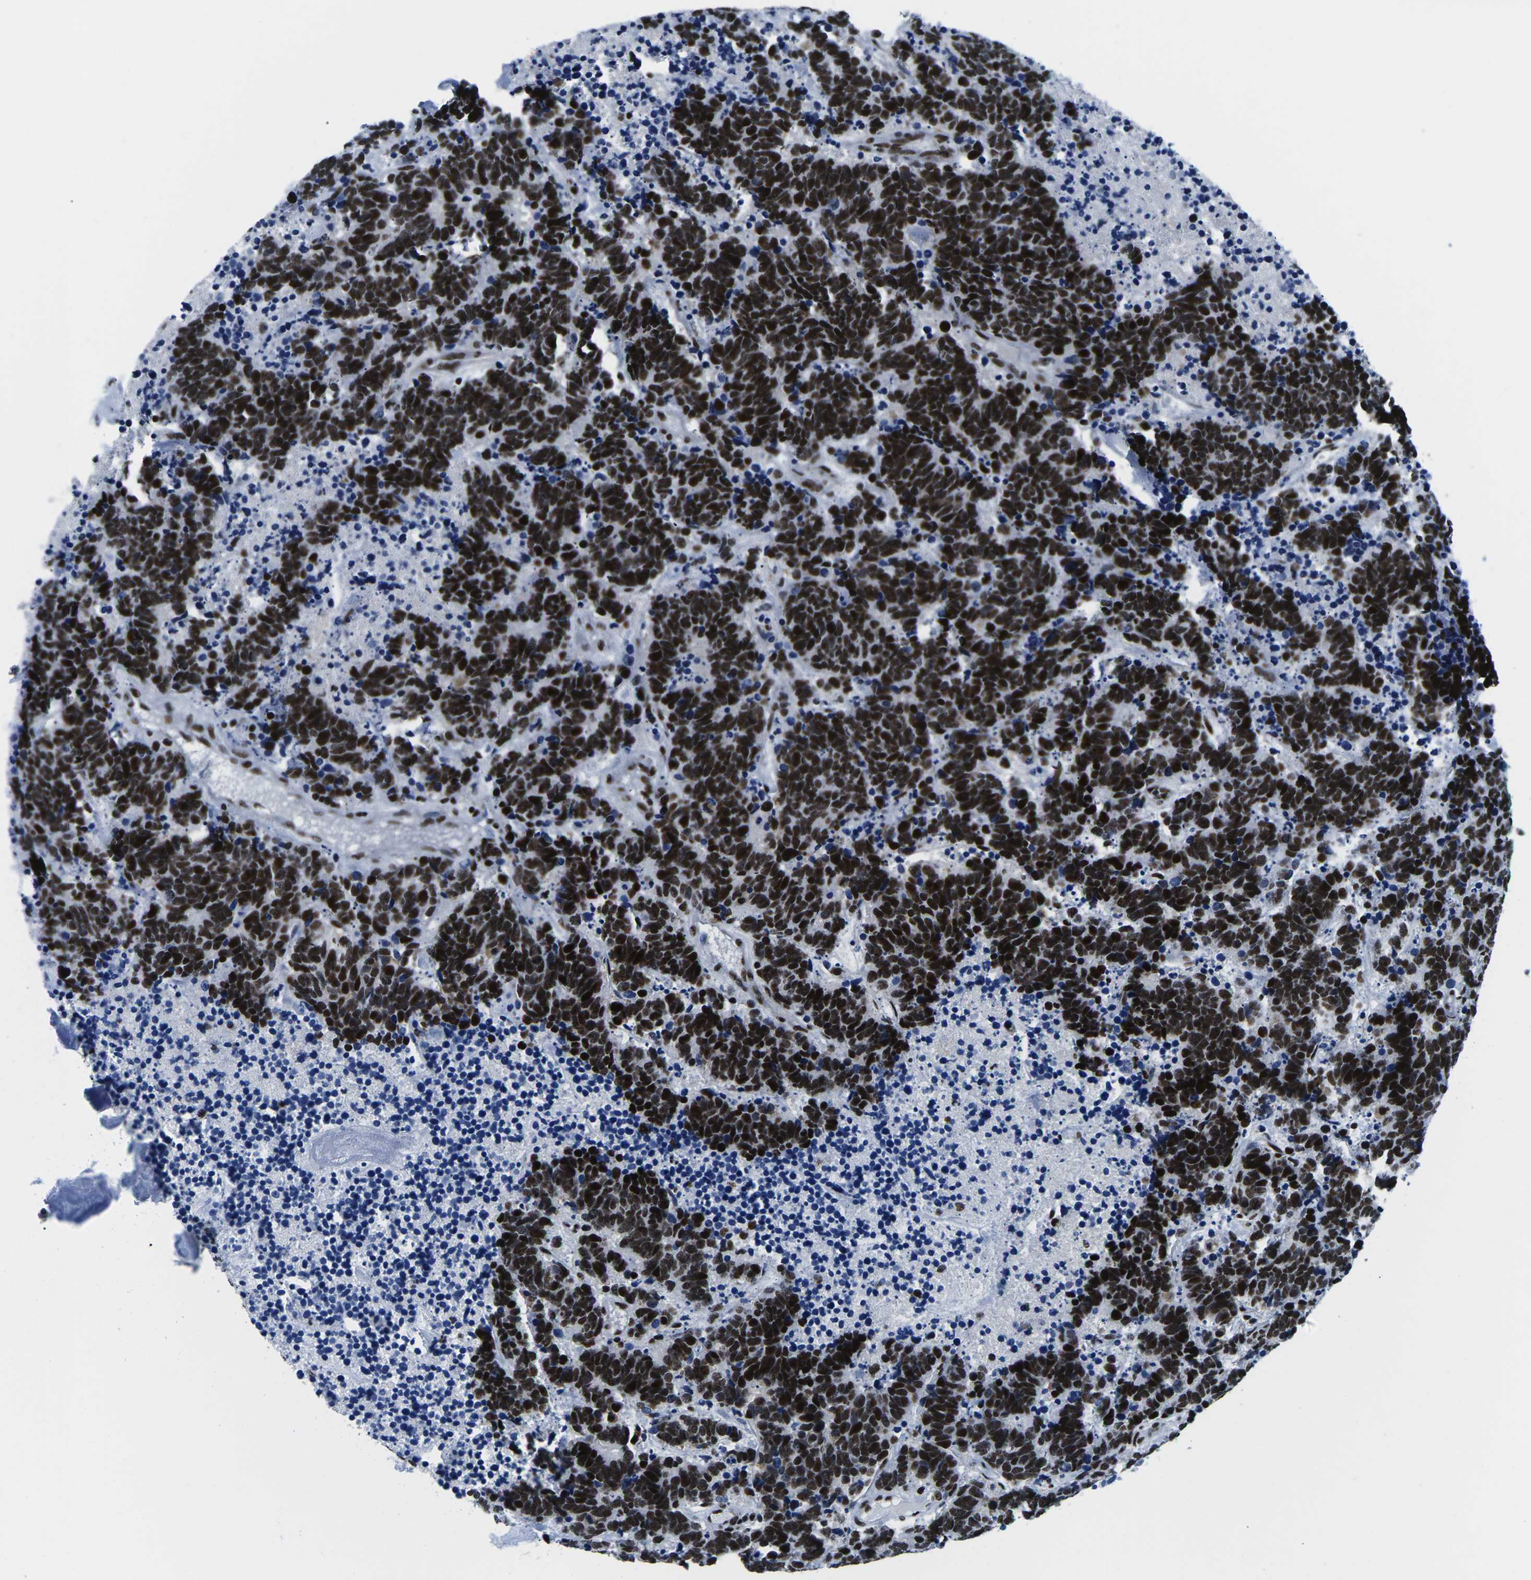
{"staining": {"intensity": "strong", "quantity": ">75%", "location": "nuclear"}, "tissue": "carcinoid", "cell_type": "Tumor cells", "image_type": "cancer", "snomed": [{"axis": "morphology", "description": "Carcinoma, NOS"}, {"axis": "morphology", "description": "Carcinoid, malignant, NOS"}, {"axis": "topography", "description": "Urinary bladder"}], "caption": "The micrograph shows immunohistochemical staining of carcinoid (malignant). There is strong nuclear expression is appreciated in about >75% of tumor cells.", "gene": "ATF1", "patient": {"sex": "male", "age": 57}}